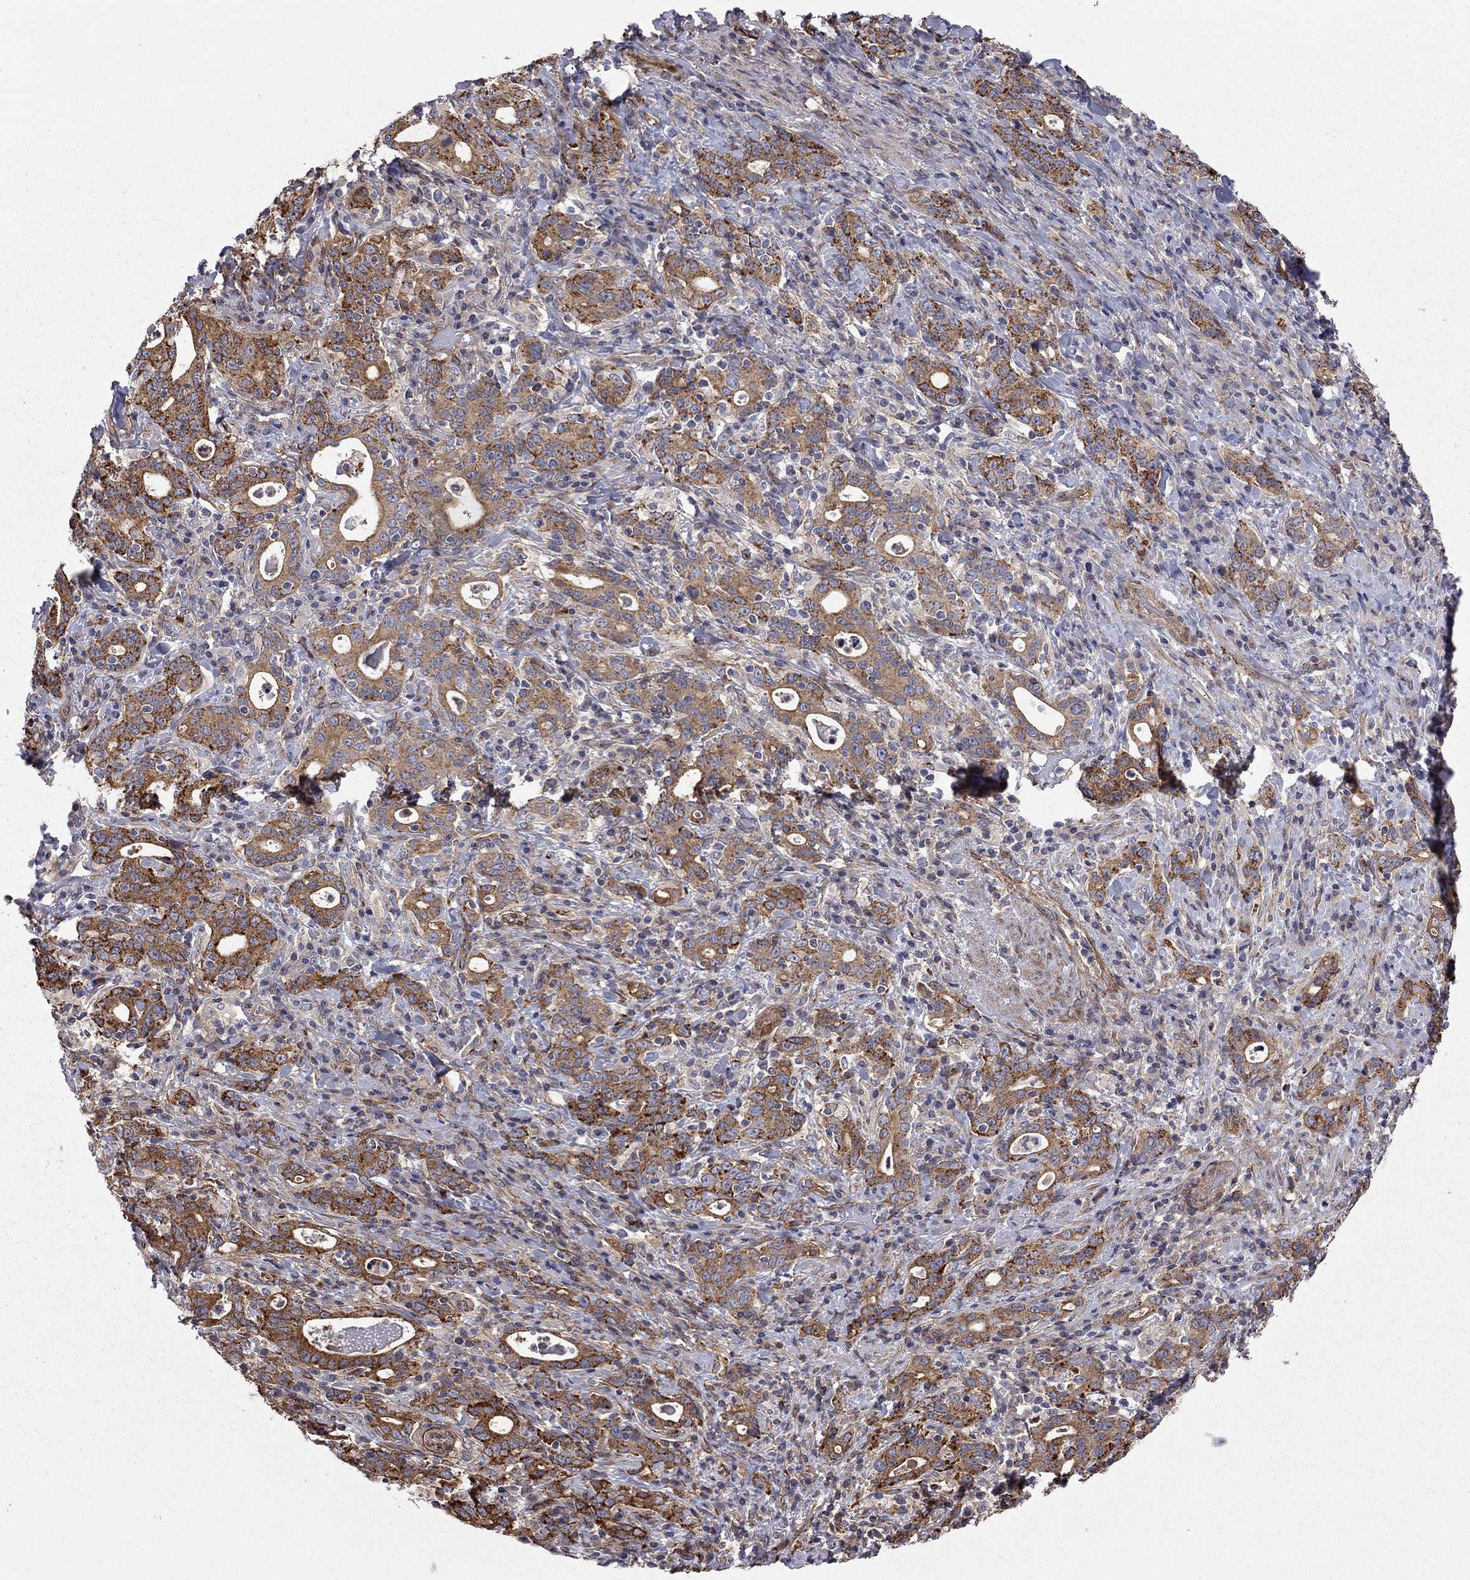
{"staining": {"intensity": "strong", "quantity": ">75%", "location": "cytoplasmic/membranous"}, "tissue": "stomach cancer", "cell_type": "Tumor cells", "image_type": "cancer", "snomed": [{"axis": "morphology", "description": "Adenocarcinoma, NOS"}, {"axis": "topography", "description": "Stomach"}], "caption": "Adenocarcinoma (stomach) was stained to show a protein in brown. There is high levels of strong cytoplasmic/membranous staining in approximately >75% of tumor cells.", "gene": "RASEF", "patient": {"sex": "male", "age": 79}}